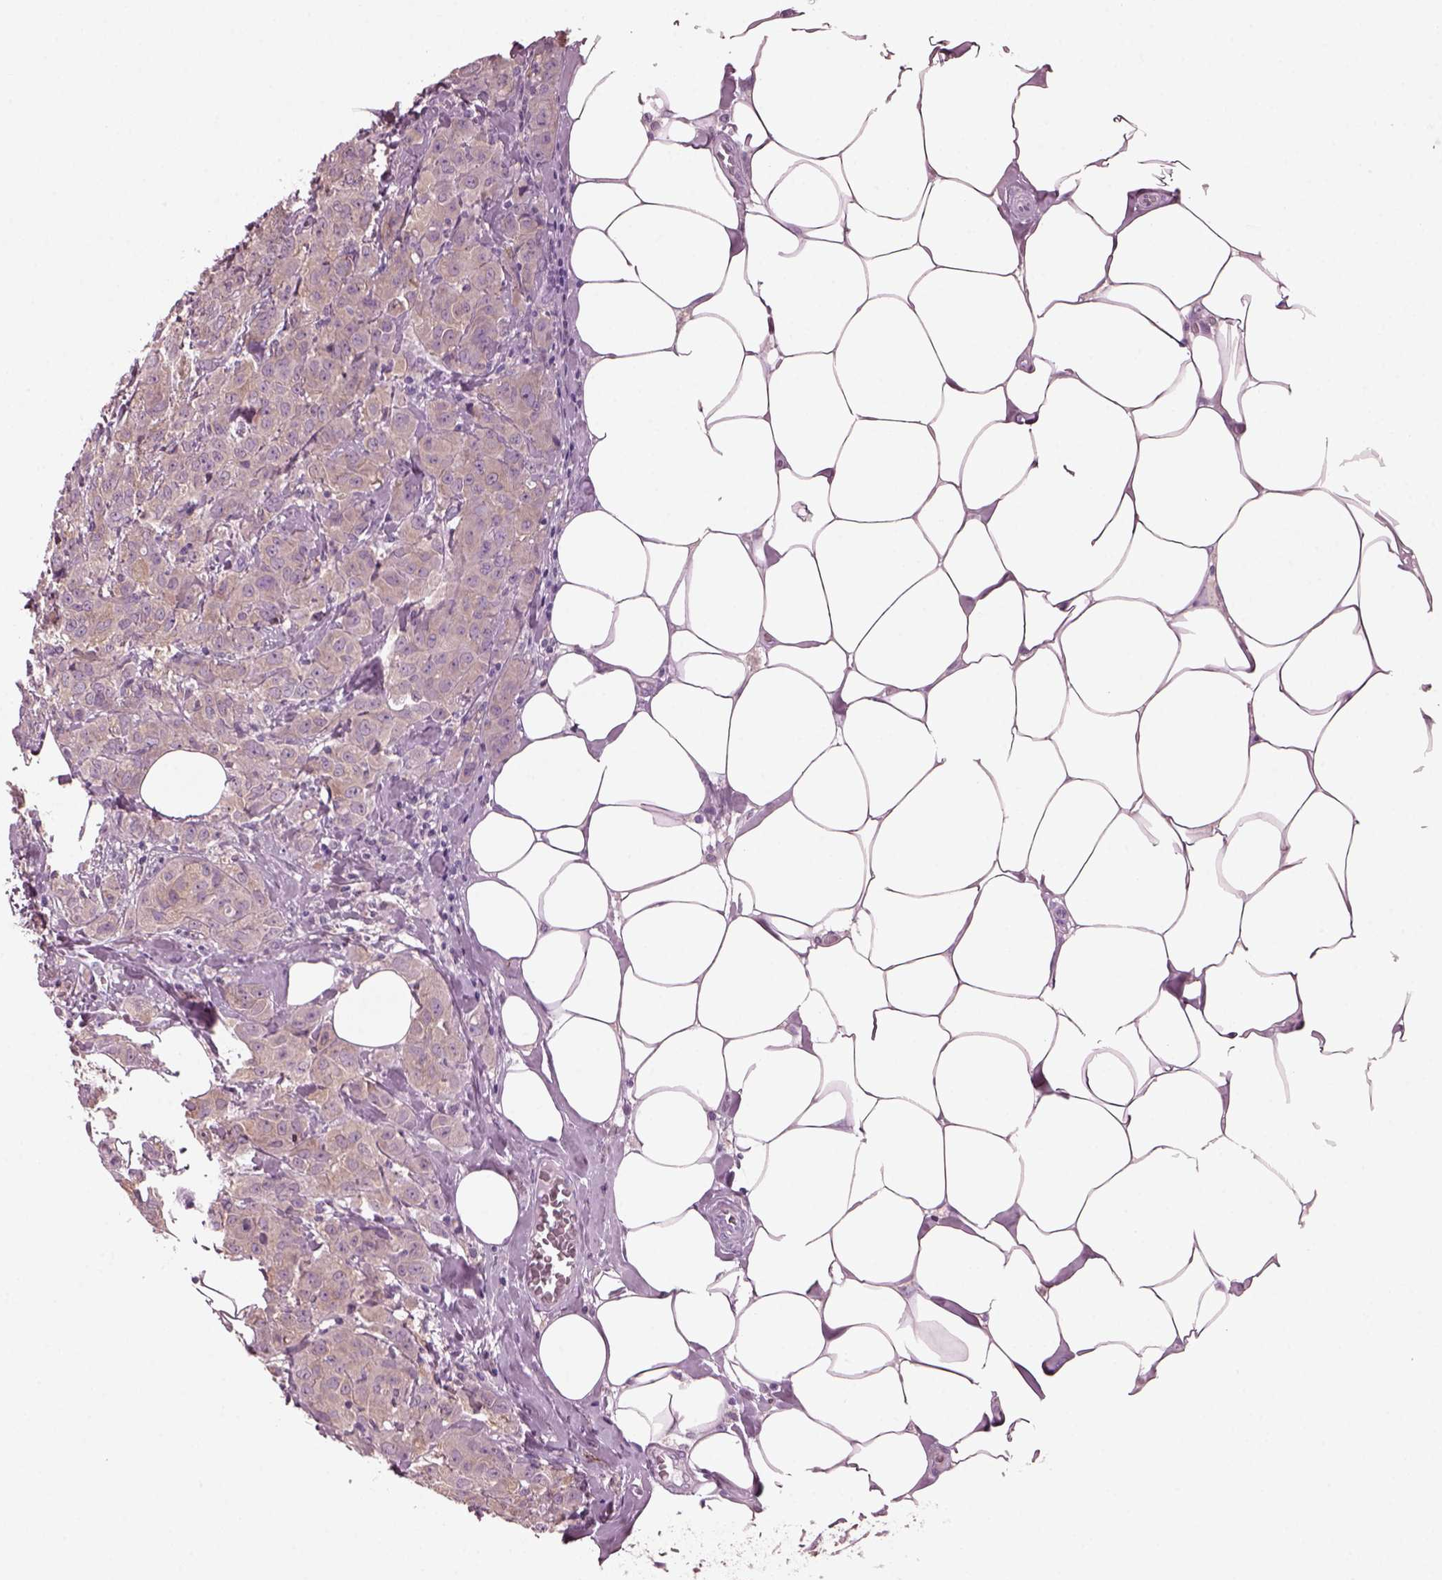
{"staining": {"intensity": "weak", "quantity": ">75%", "location": "cytoplasmic/membranous"}, "tissue": "breast cancer", "cell_type": "Tumor cells", "image_type": "cancer", "snomed": [{"axis": "morphology", "description": "Normal tissue, NOS"}, {"axis": "morphology", "description": "Duct carcinoma"}, {"axis": "topography", "description": "Breast"}], "caption": "Human breast cancer (intraductal carcinoma) stained with a protein marker exhibits weak staining in tumor cells.", "gene": "SHTN1", "patient": {"sex": "female", "age": 43}}